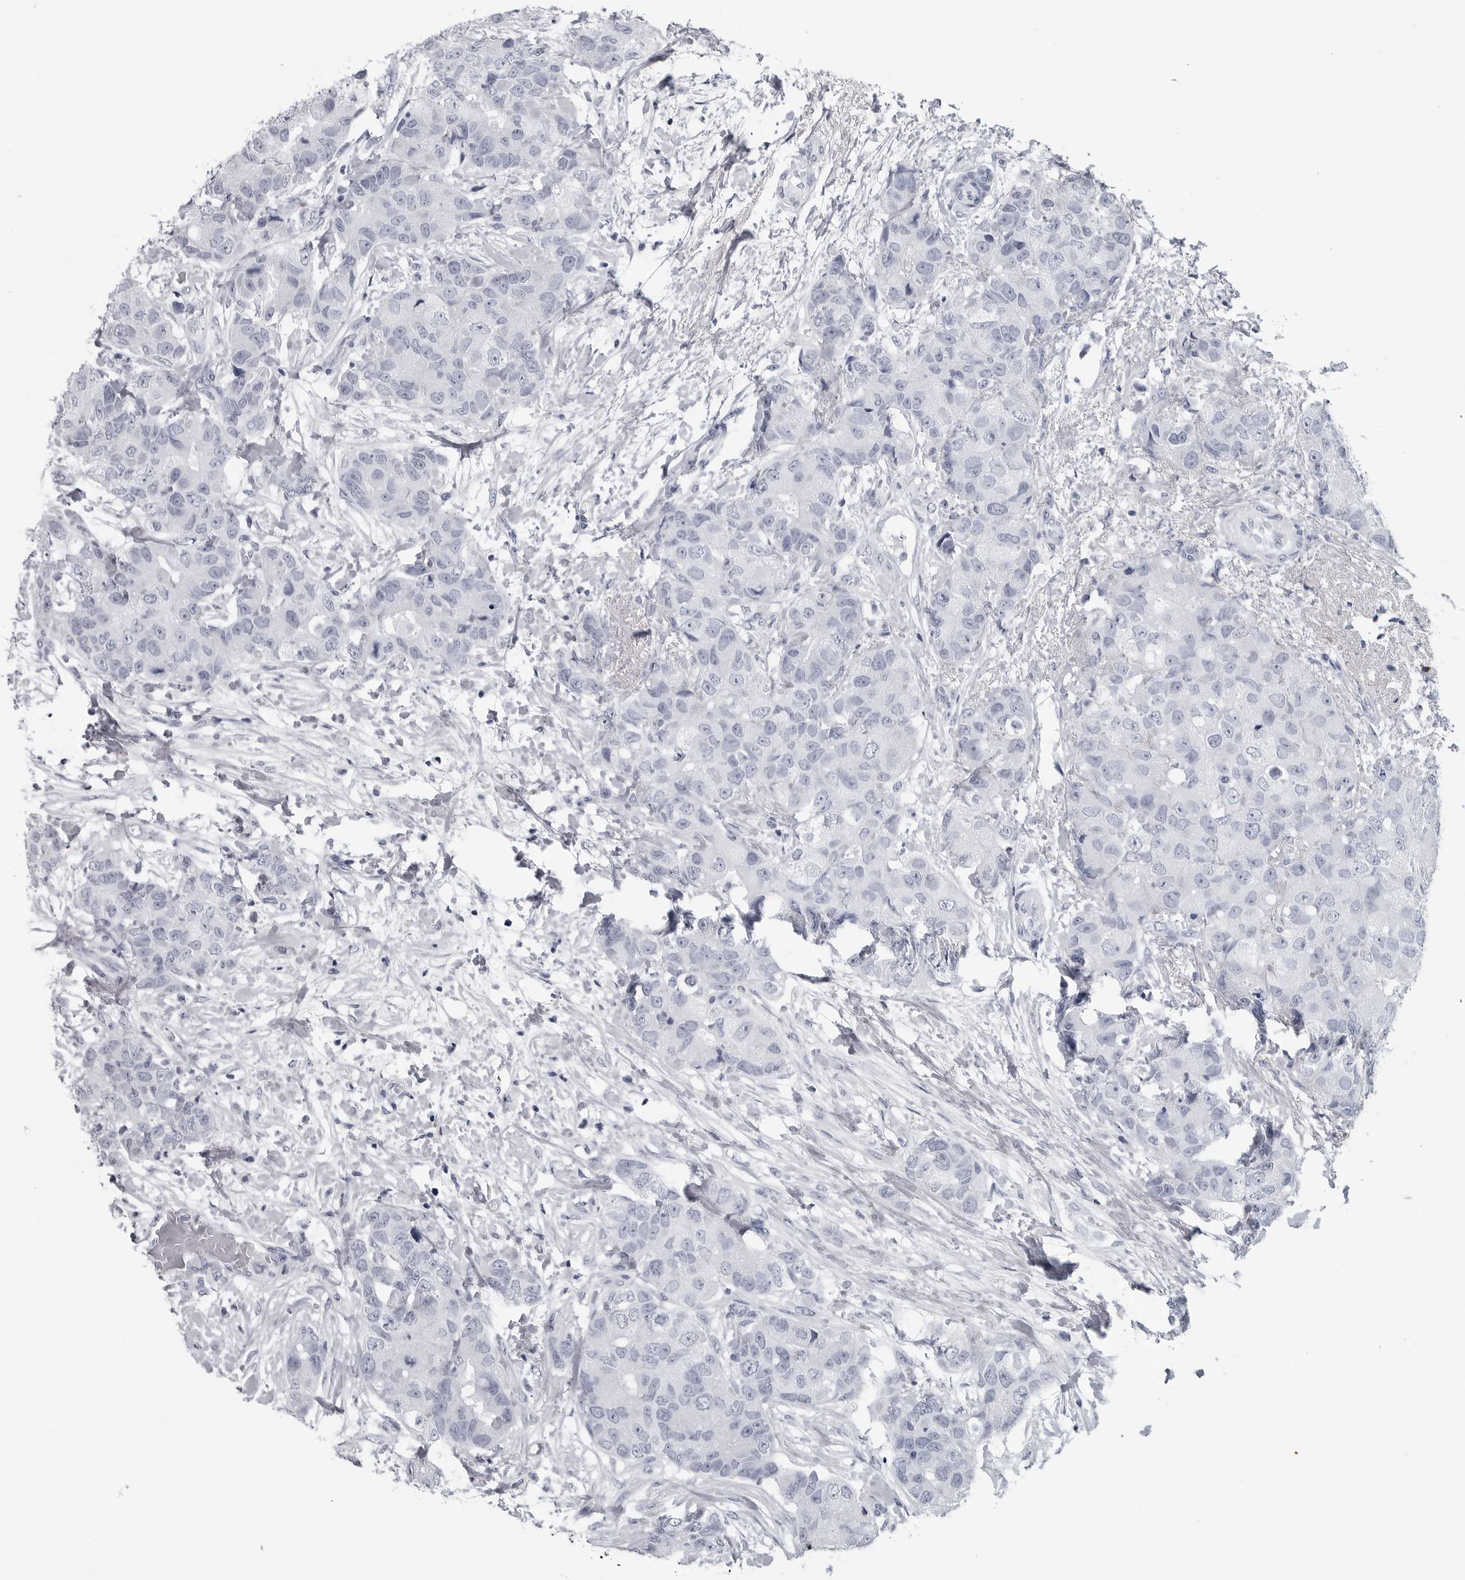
{"staining": {"intensity": "negative", "quantity": "none", "location": "none"}, "tissue": "breast cancer", "cell_type": "Tumor cells", "image_type": "cancer", "snomed": [{"axis": "morphology", "description": "Duct carcinoma"}, {"axis": "topography", "description": "Breast"}], "caption": "The image exhibits no significant expression in tumor cells of infiltrating ductal carcinoma (breast).", "gene": "AMPD1", "patient": {"sex": "female", "age": 62}}